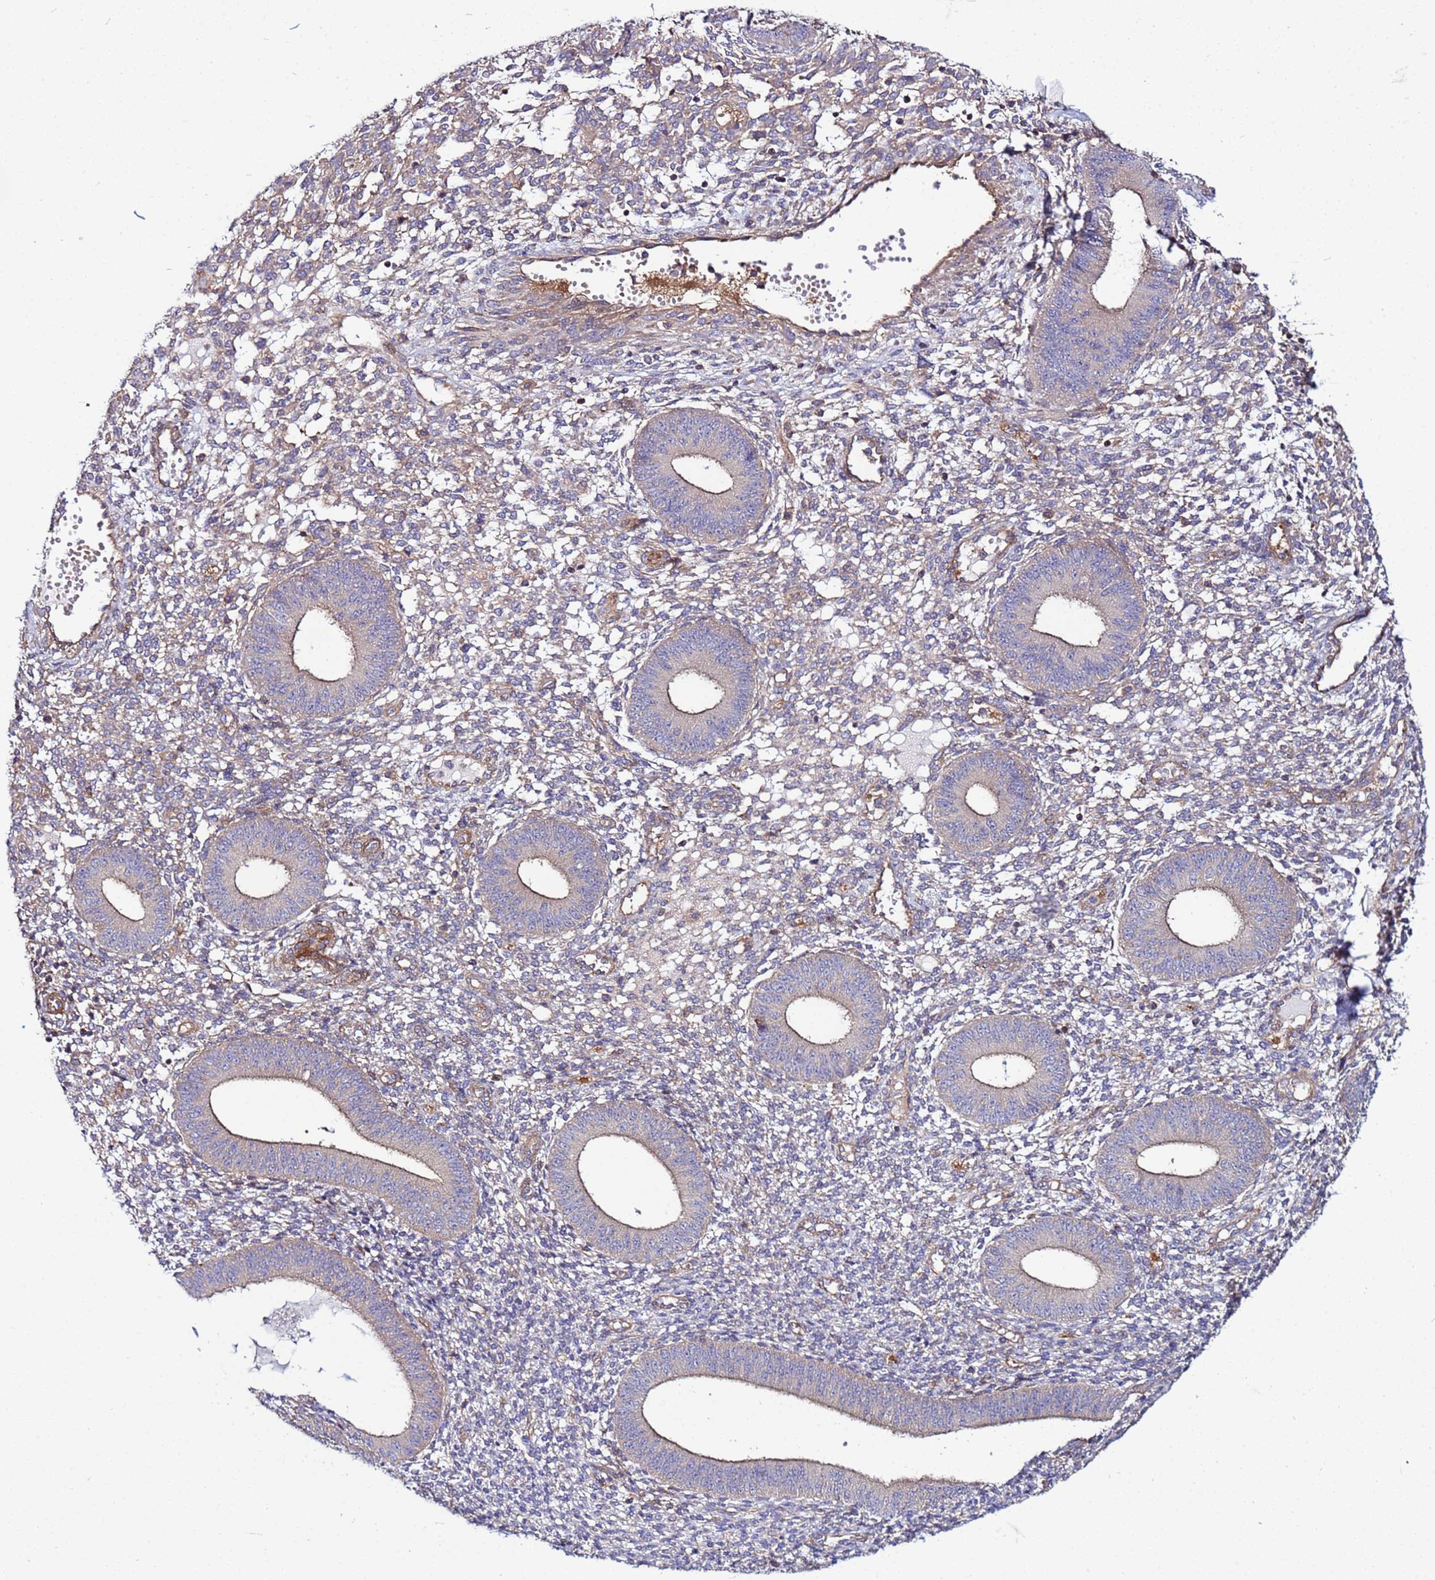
{"staining": {"intensity": "weak", "quantity": "<25%", "location": "cytoplasmic/membranous"}, "tissue": "endometrium", "cell_type": "Cells in endometrial stroma", "image_type": "normal", "snomed": [{"axis": "morphology", "description": "Normal tissue, NOS"}, {"axis": "topography", "description": "Endometrium"}], "caption": "Immunohistochemistry (IHC) of normal human endometrium demonstrates no staining in cells in endometrial stroma.", "gene": "STK38L", "patient": {"sex": "female", "age": 49}}